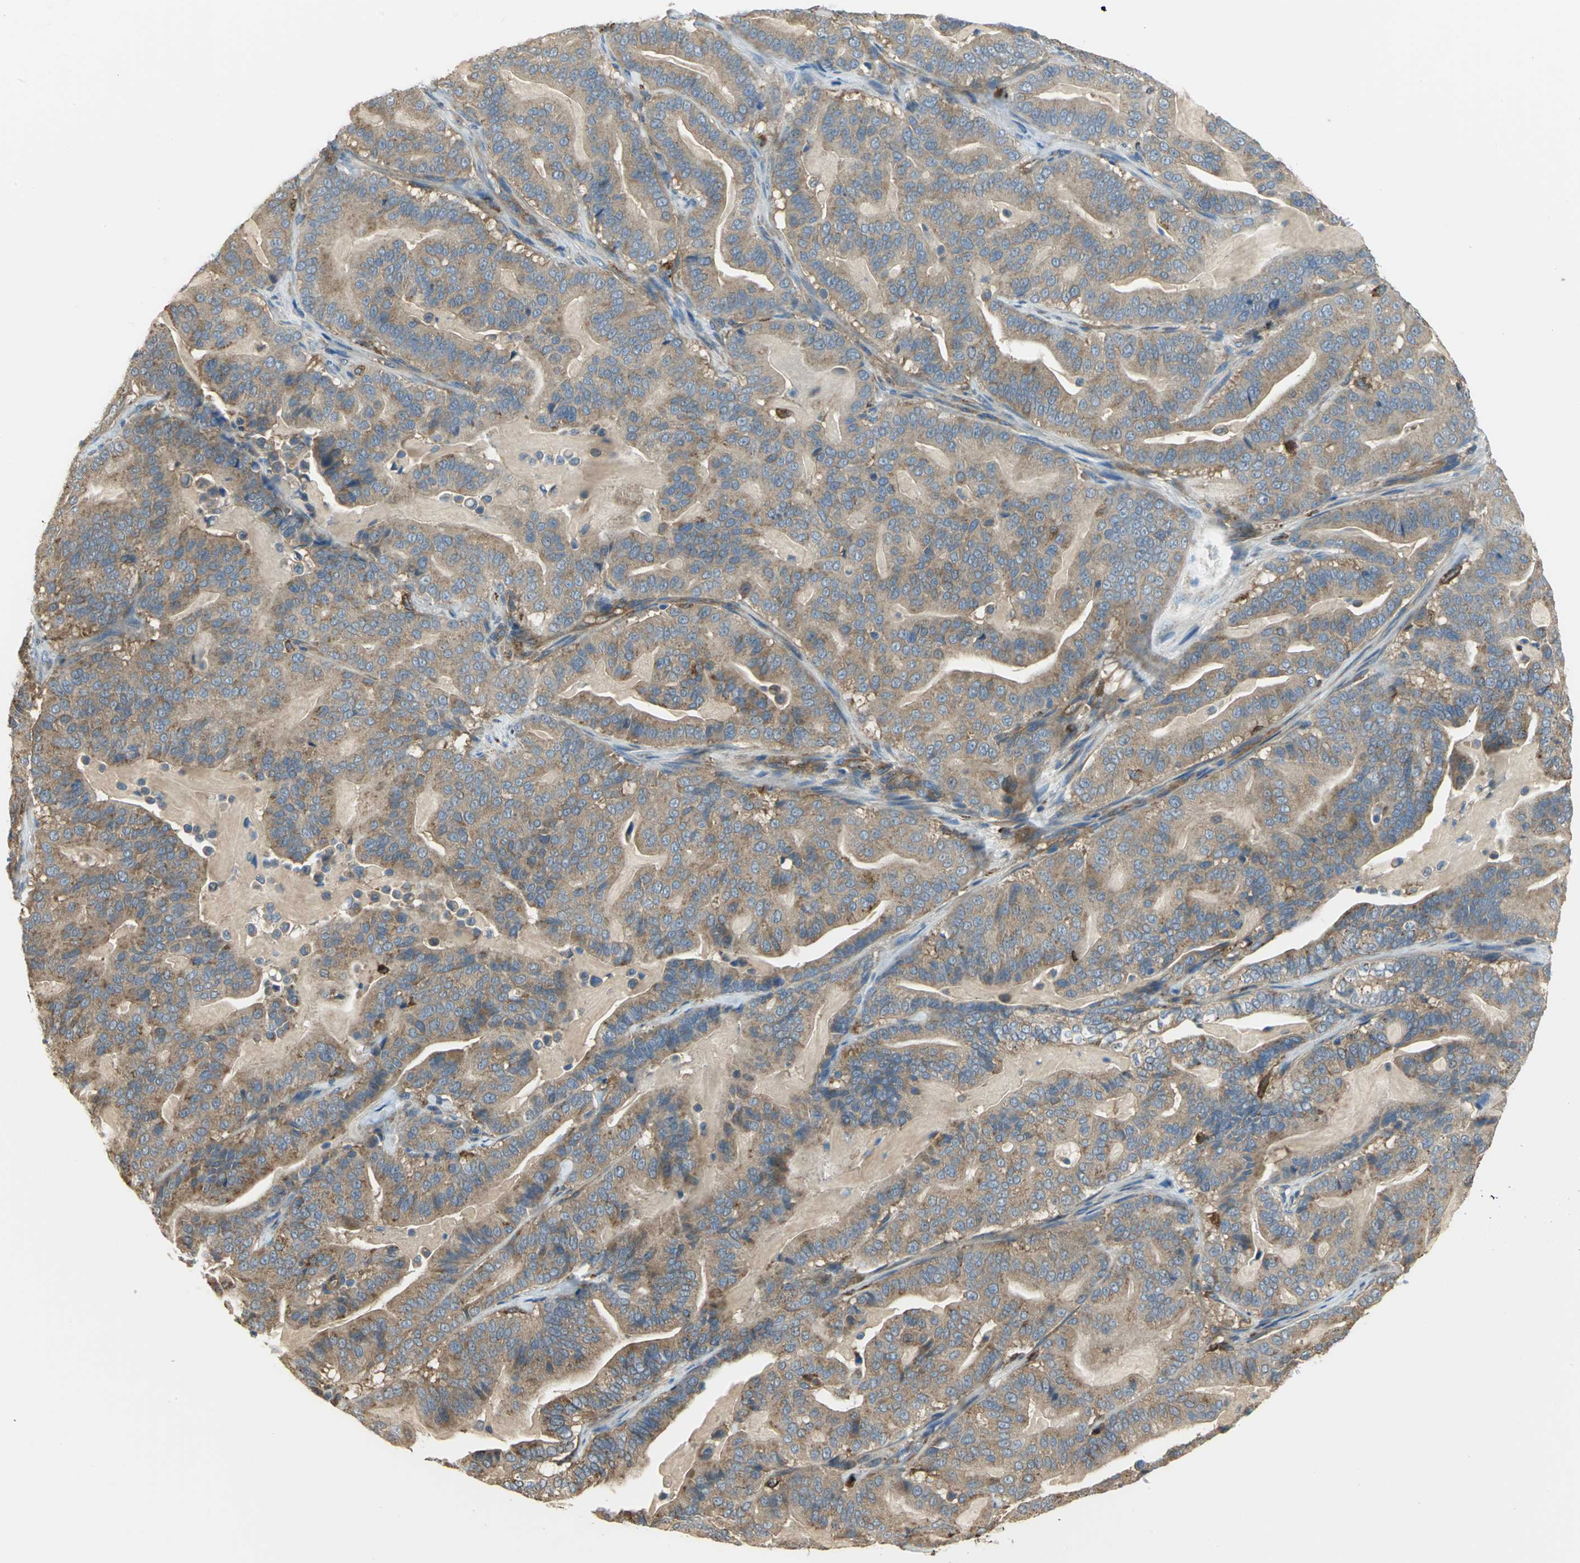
{"staining": {"intensity": "weak", "quantity": ">75%", "location": "cytoplasmic/membranous"}, "tissue": "pancreatic cancer", "cell_type": "Tumor cells", "image_type": "cancer", "snomed": [{"axis": "morphology", "description": "Adenocarcinoma, NOS"}, {"axis": "topography", "description": "Pancreas"}], "caption": "A micrograph of adenocarcinoma (pancreatic) stained for a protein demonstrates weak cytoplasmic/membranous brown staining in tumor cells.", "gene": "DIAPH2", "patient": {"sex": "male", "age": 63}}